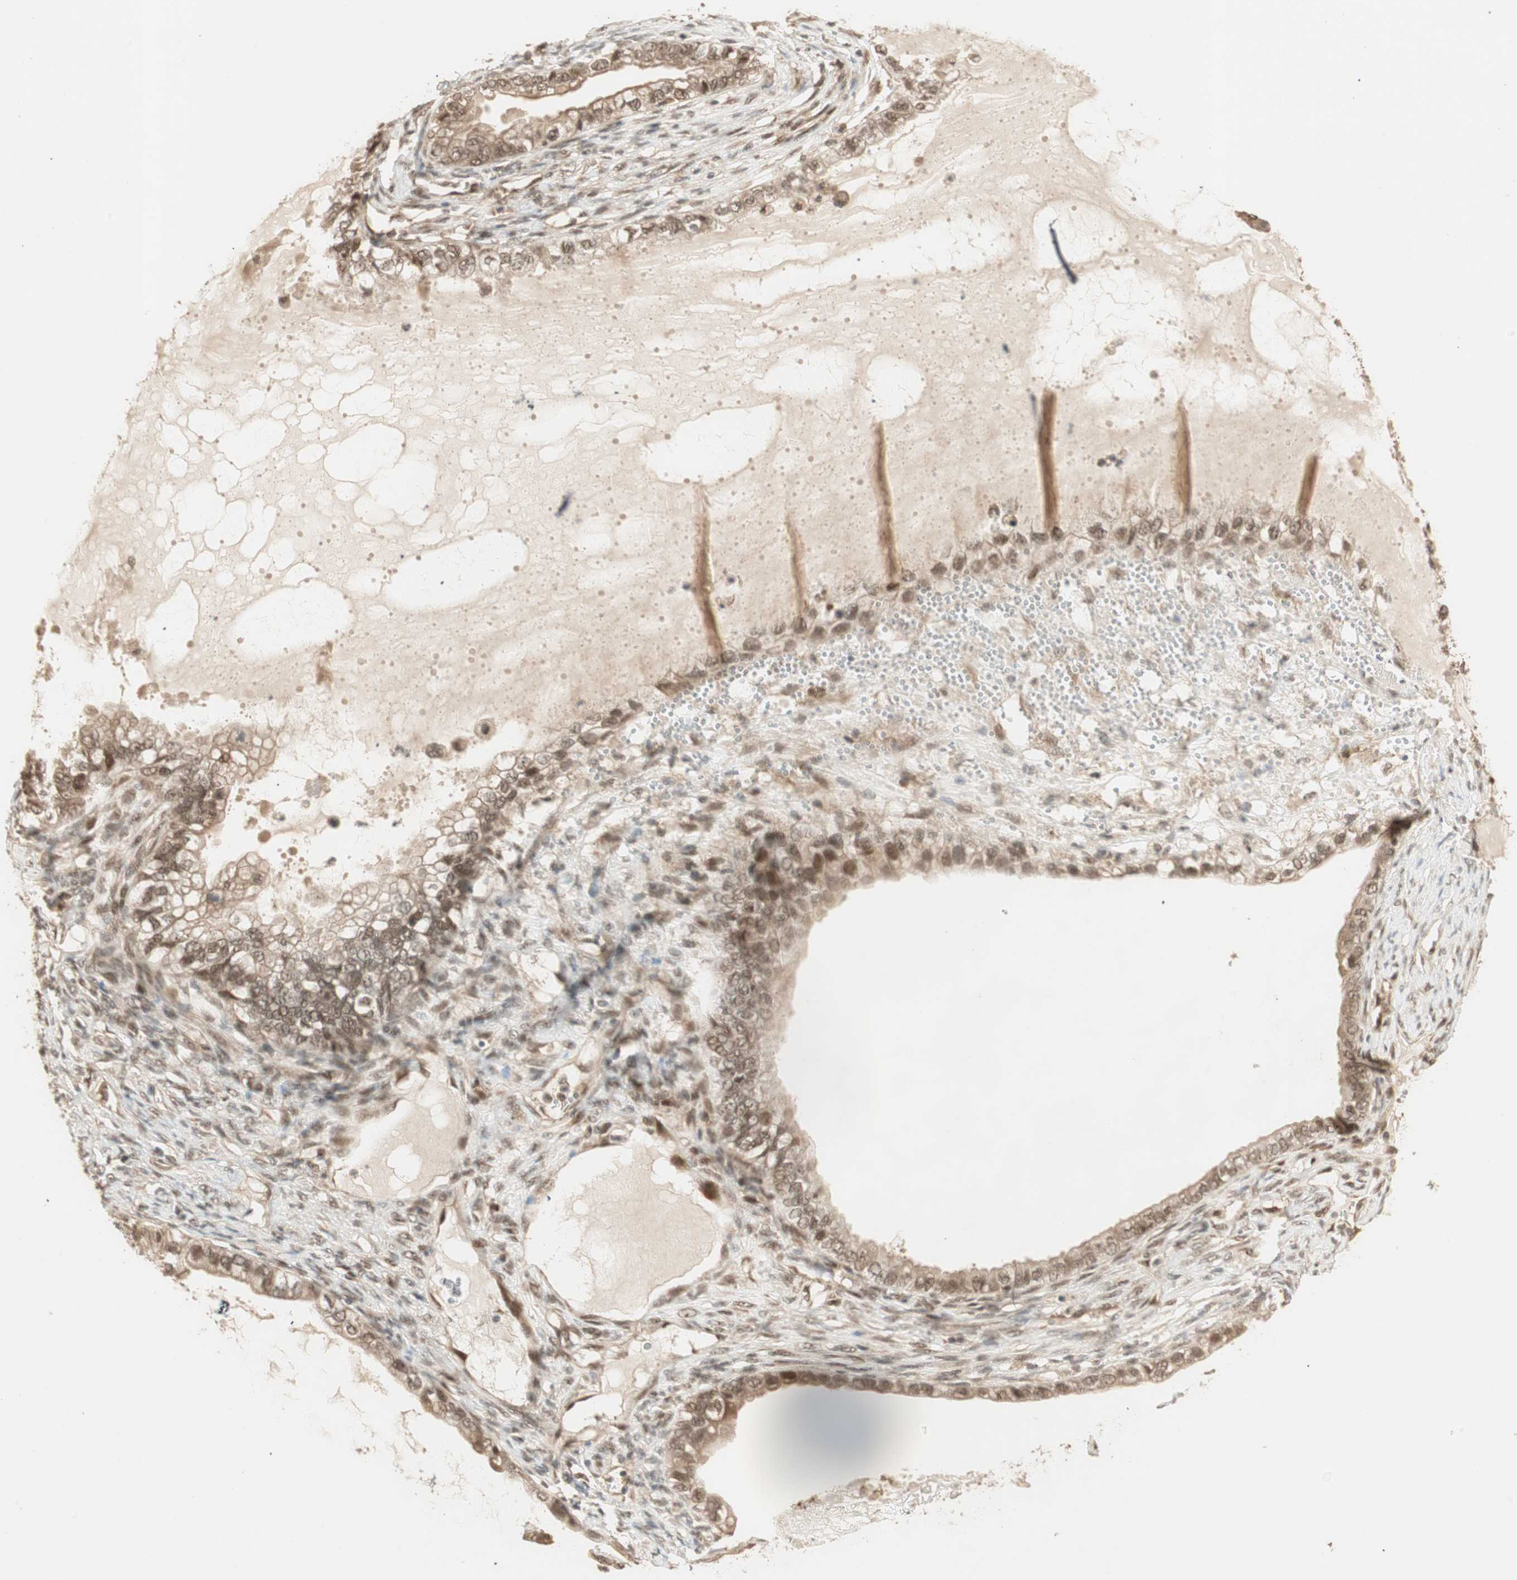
{"staining": {"intensity": "moderate", "quantity": ">75%", "location": "cytoplasmic/membranous,nuclear"}, "tissue": "ovarian cancer", "cell_type": "Tumor cells", "image_type": "cancer", "snomed": [{"axis": "morphology", "description": "Cystadenocarcinoma, mucinous, NOS"}, {"axis": "topography", "description": "Ovary"}], "caption": "Ovarian mucinous cystadenocarcinoma tissue displays moderate cytoplasmic/membranous and nuclear positivity in approximately >75% of tumor cells, visualized by immunohistochemistry.", "gene": "ZSCAN31", "patient": {"sex": "female", "age": 80}}